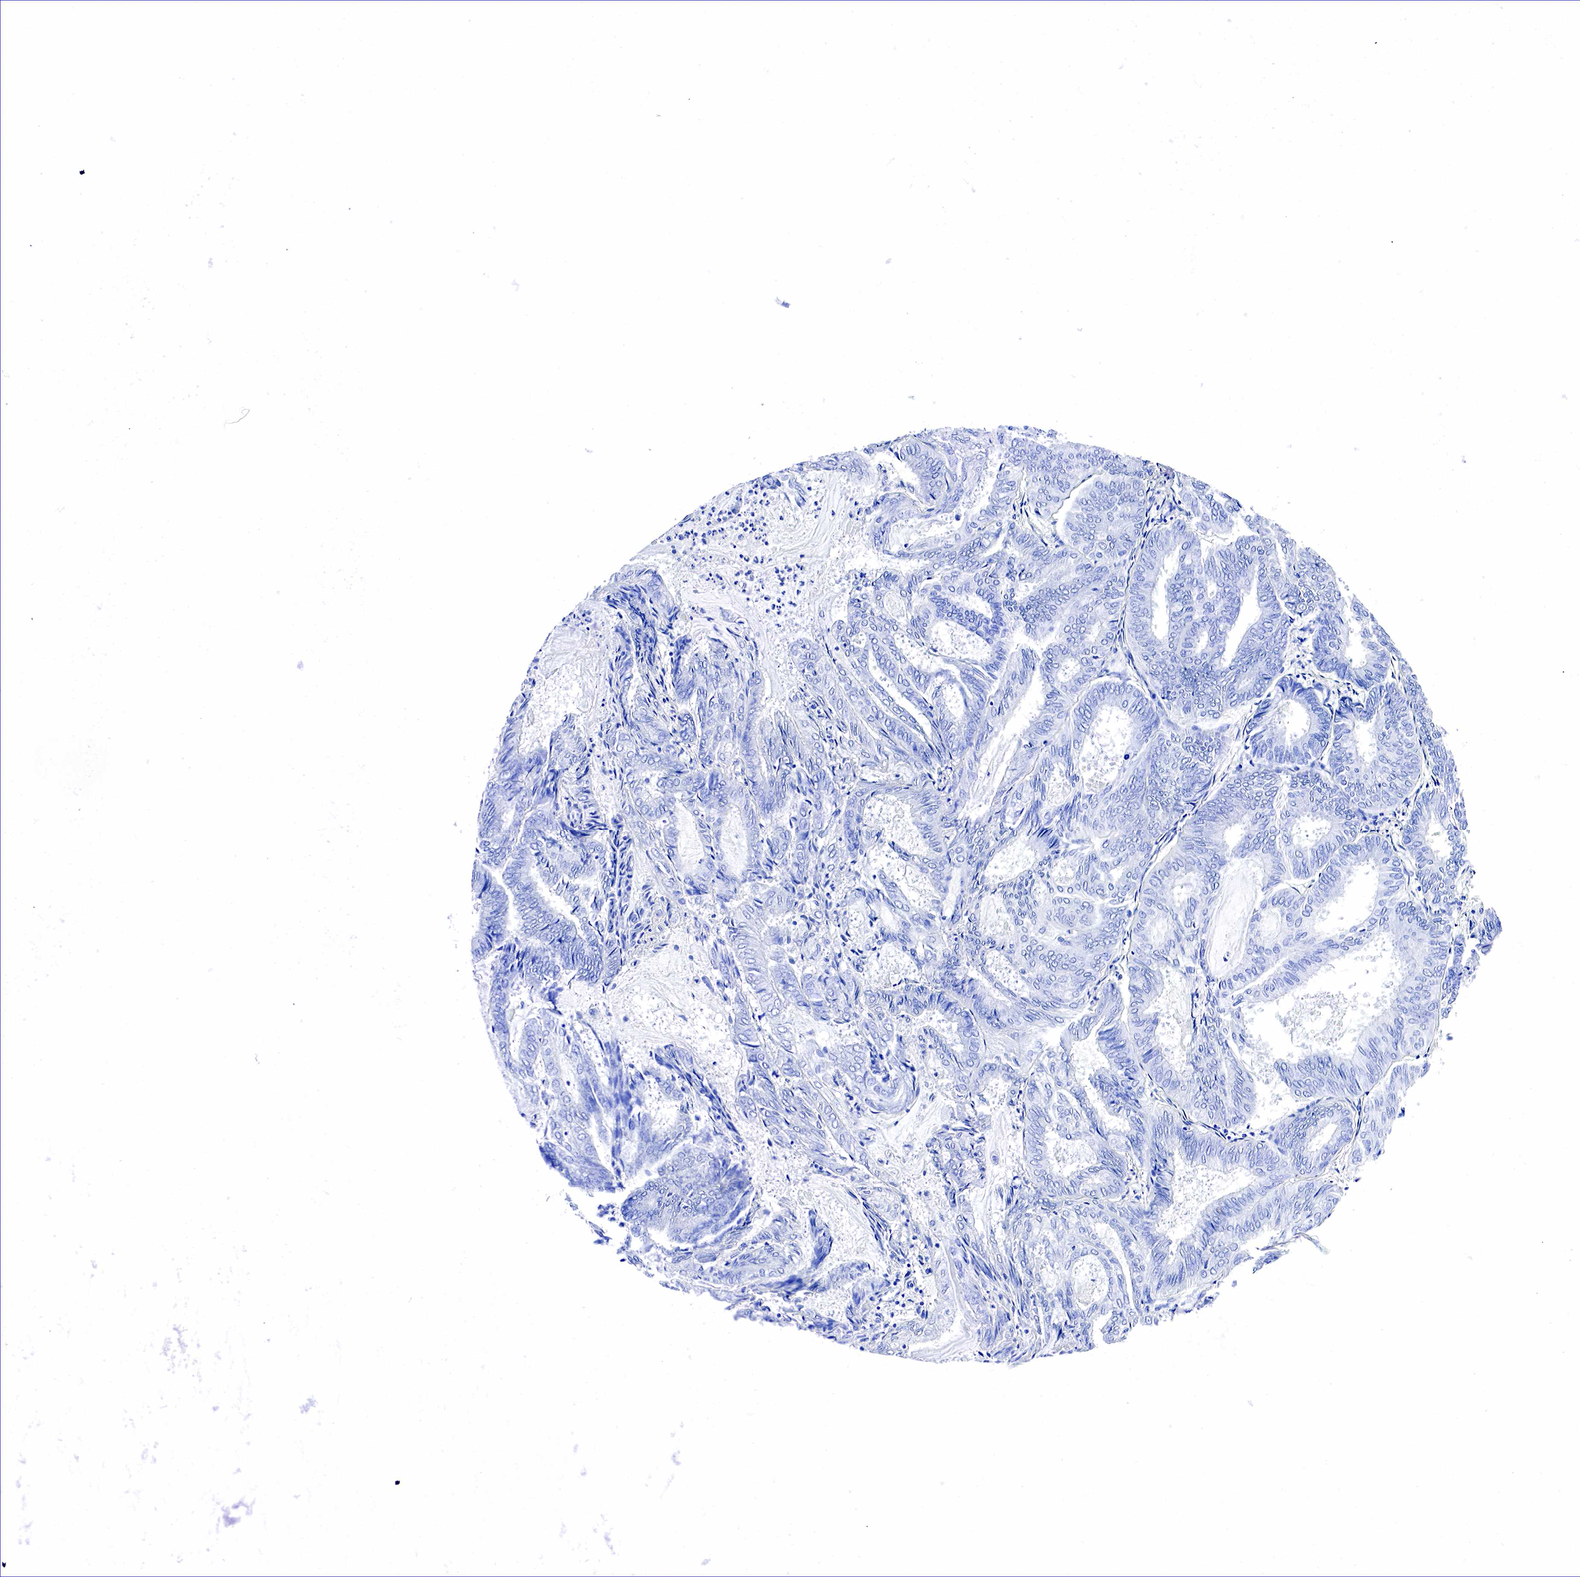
{"staining": {"intensity": "negative", "quantity": "none", "location": "none"}, "tissue": "endometrial cancer", "cell_type": "Tumor cells", "image_type": "cancer", "snomed": [{"axis": "morphology", "description": "Adenocarcinoma, NOS"}, {"axis": "topography", "description": "Endometrium"}], "caption": "IHC histopathology image of neoplastic tissue: adenocarcinoma (endometrial) stained with DAB shows no significant protein positivity in tumor cells.", "gene": "GAST", "patient": {"sex": "female", "age": 59}}